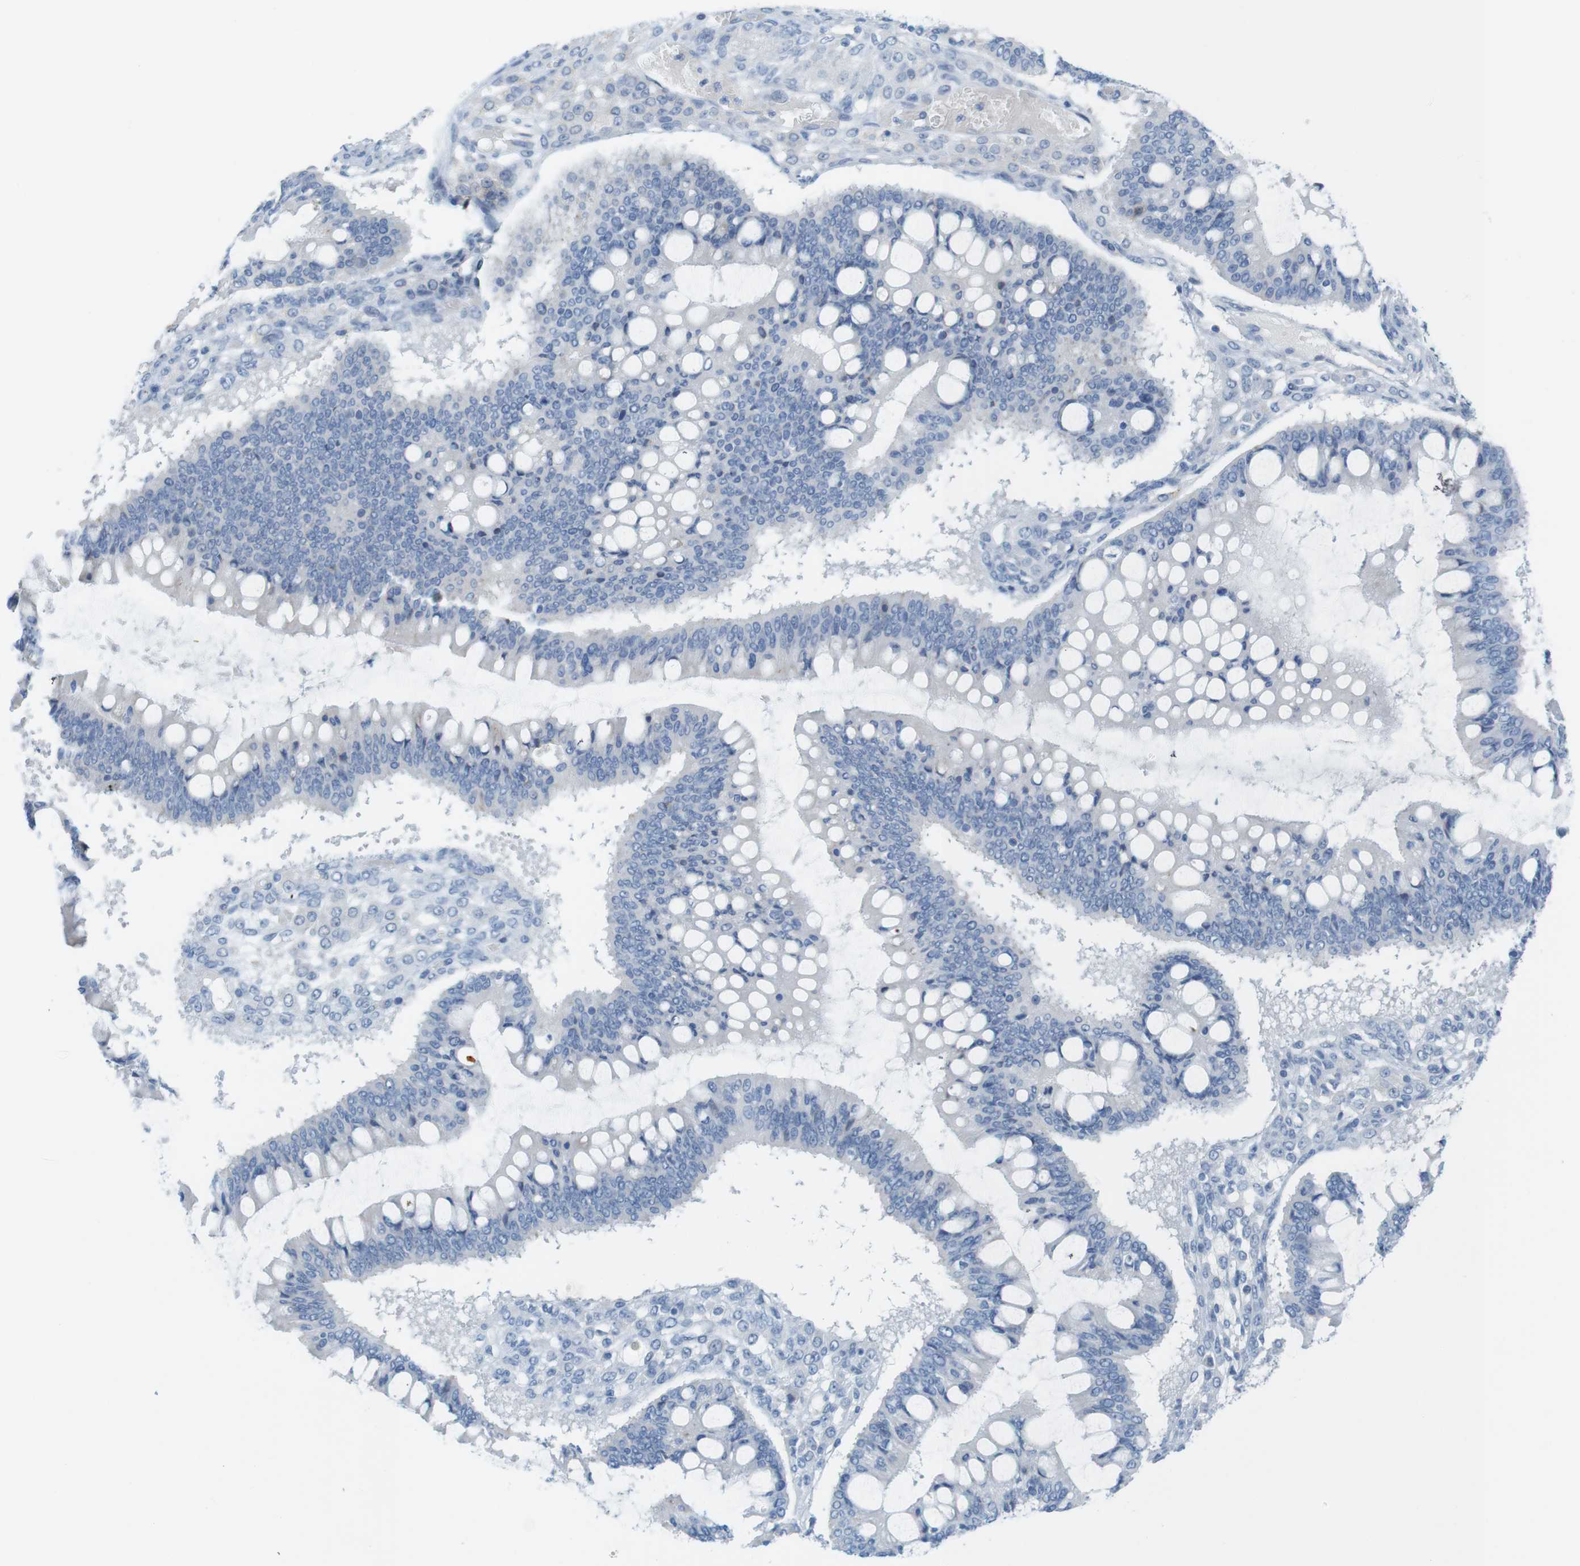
{"staining": {"intensity": "negative", "quantity": "none", "location": "none"}, "tissue": "ovarian cancer", "cell_type": "Tumor cells", "image_type": "cancer", "snomed": [{"axis": "morphology", "description": "Cystadenocarcinoma, mucinous, NOS"}, {"axis": "topography", "description": "Ovary"}], "caption": "The micrograph exhibits no staining of tumor cells in ovarian mucinous cystadenocarcinoma.", "gene": "YIPF1", "patient": {"sex": "female", "age": 73}}